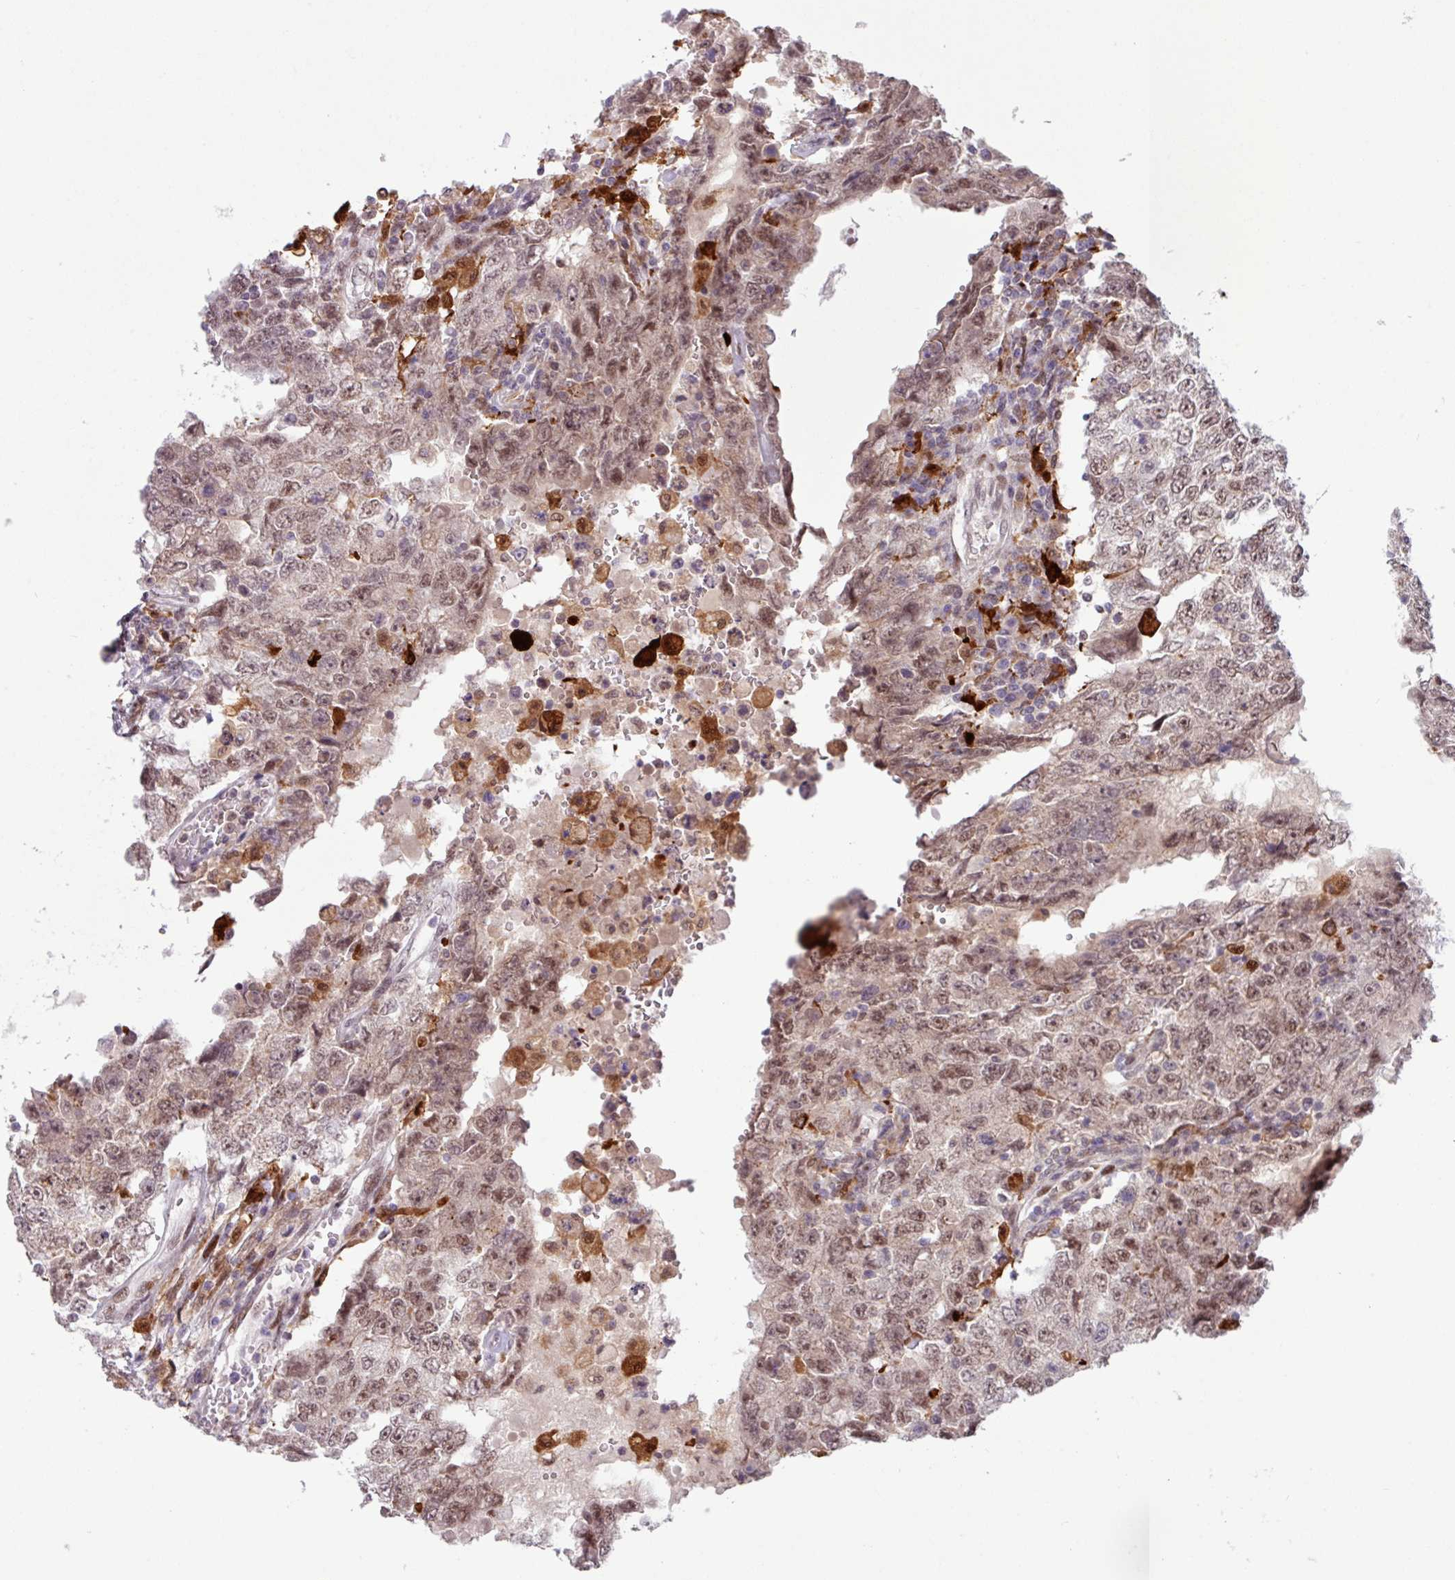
{"staining": {"intensity": "moderate", "quantity": ">75%", "location": "nuclear"}, "tissue": "testis cancer", "cell_type": "Tumor cells", "image_type": "cancer", "snomed": [{"axis": "morphology", "description": "Carcinoma, Embryonal, NOS"}, {"axis": "topography", "description": "Testis"}], "caption": "An IHC photomicrograph of neoplastic tissue is shown. Protein staining in brown labels moderate nuclear positivity in testis cancer (embryonal carcinoma) within tumor cells. The staining was performed using DAB, with brown indicating positive protein expression. Nuclei are stained blue with hematoxylin.", "gene": "BRD3", "patient": {"sex": "male", "age": 26}}